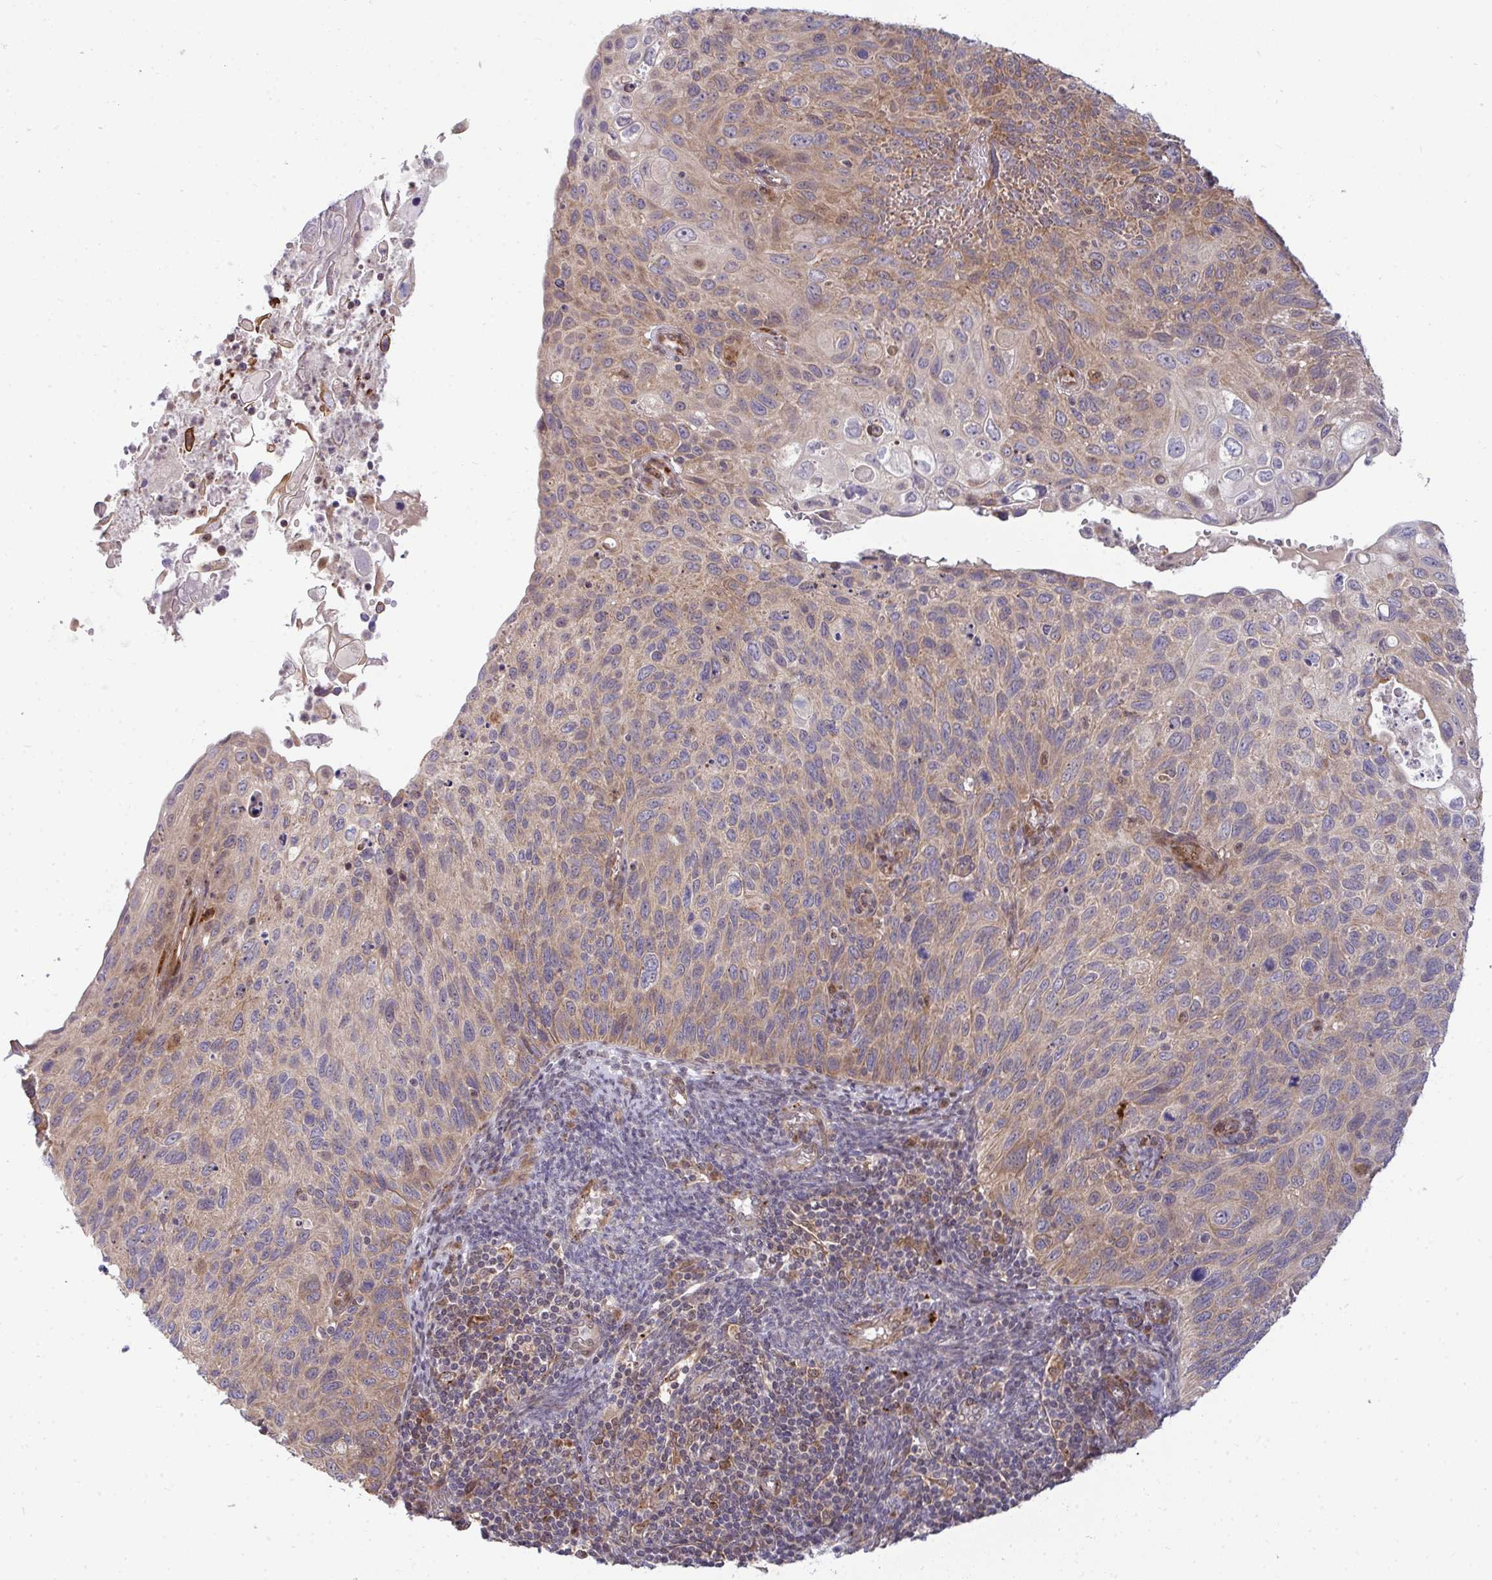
{"staining": {"intensity": "weak", "quantity": ">75%", "location": "cytoplasmic/membranous"}, "tissue": "cervical cancer", "cell_type": "Tumor cells", "image_type": "cancer", "snomed": [{"axis": "morphology", "description": "Squamous cell carcinoma, NOS"}, {"axis": "topography", "description": "Cervix"}], "caption": "A high-resolution image shows immunohistochemistry staining of cervical cancer, which reveals weak cytoplasmic/membranous expression in approximately >75% of tumor cells. (DAB (3,3'-diaminobenzidine) IHC, brown staining for protein, blue staining for nuclei).", "gene": "TRIM44", "patient": {"sex": "female", "age": 70}}